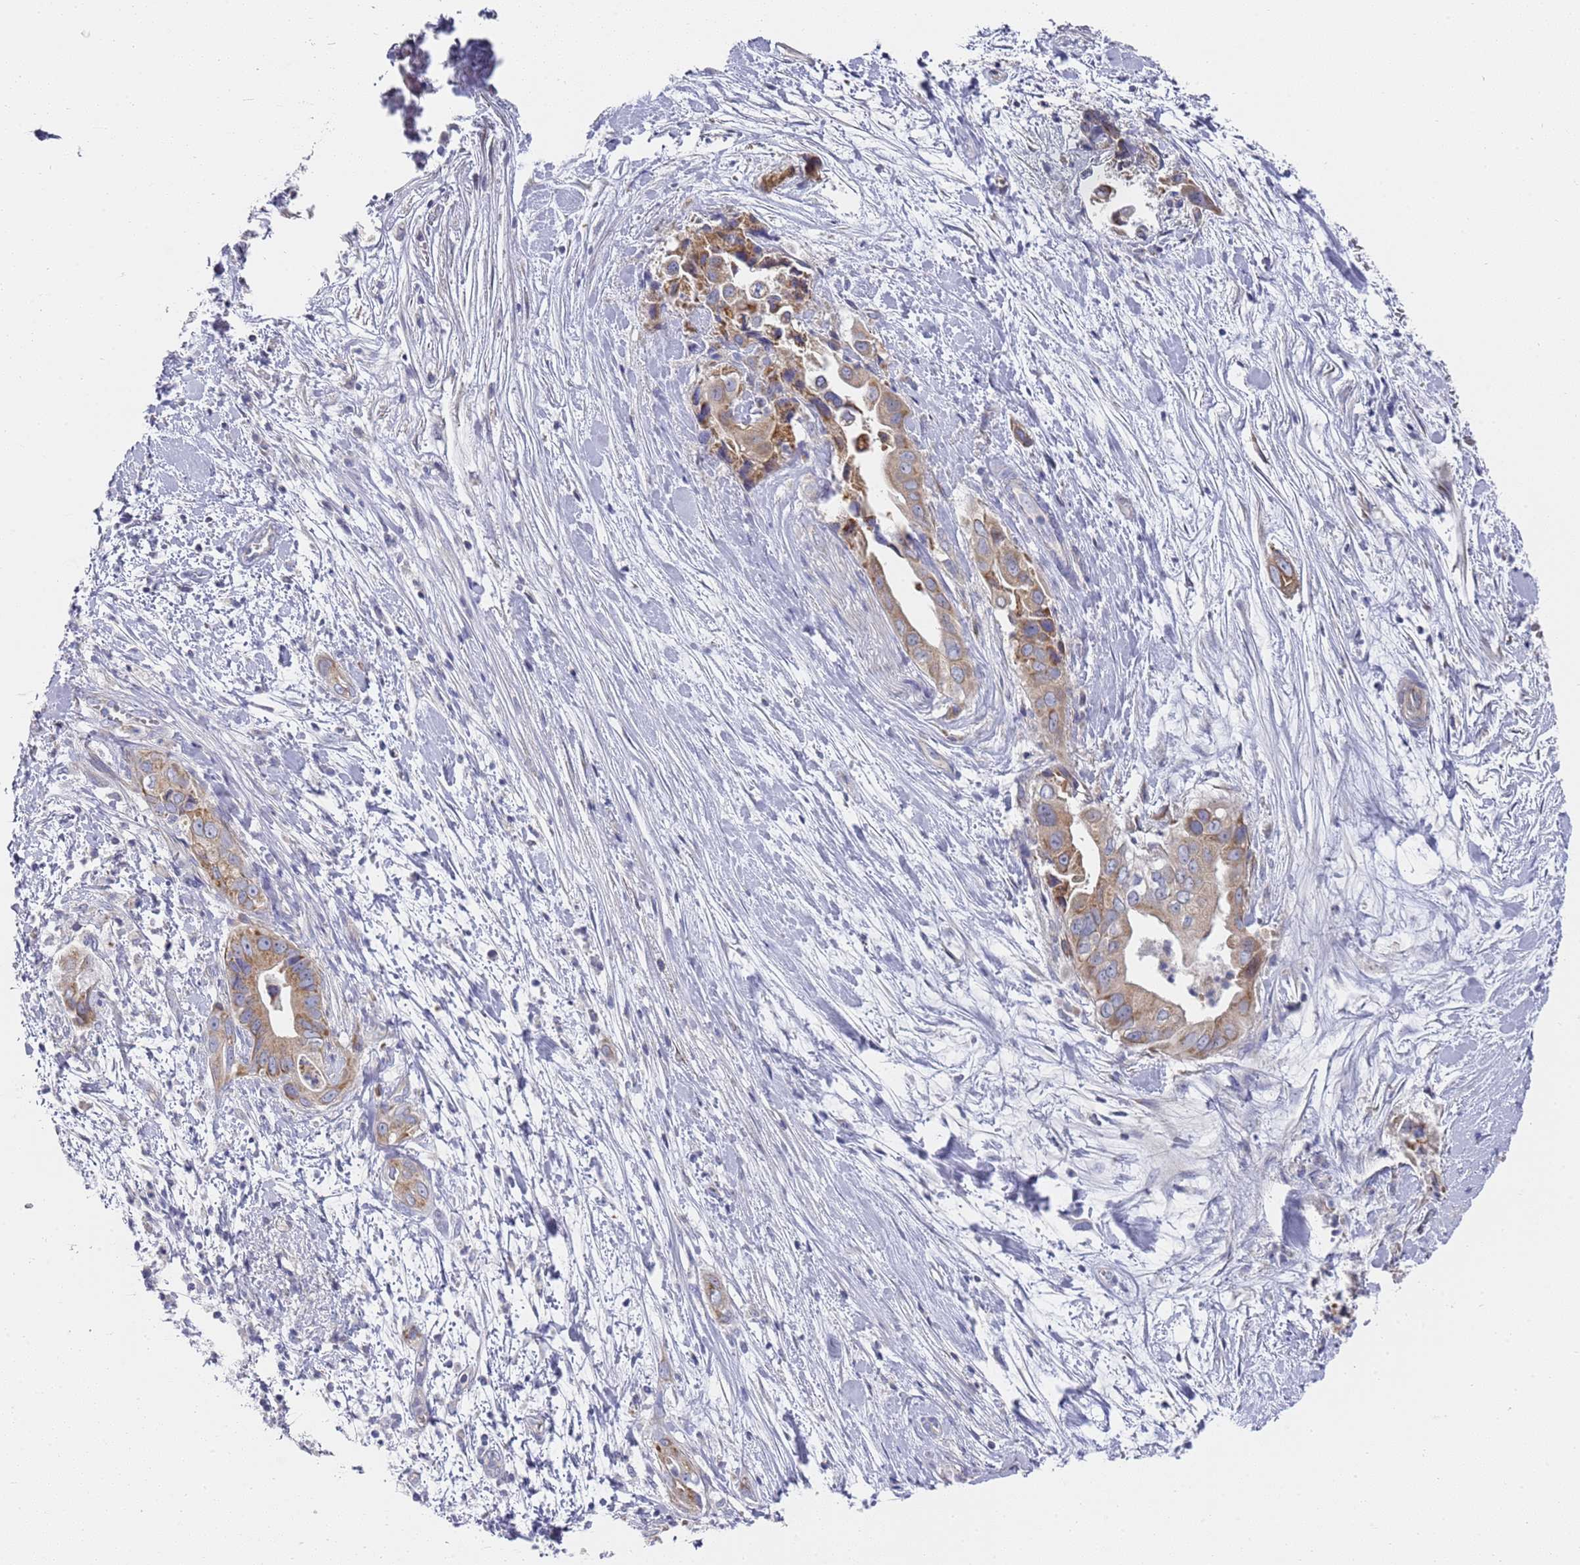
{"staining": {"intensity": "moderate", "quantity": ">75%", "location": "cytoplasmic/membranous"}, "tissue": "pancreatic cancer", "cell_type": "Tumor cells", "image_type": "cancer", "snomed": [{"axis": "morphology", "description": "Adenocarcinoma, NOS"}, {"axis": "topography", "description": "Pancreas"}], "caption": "Moderate cytoplasmic/membranous staining for a protein is identified in approximately >75% of tumor cells of pancreatic cancer using immunohistochemistry (IHC).", "gene": "SCAPER", "patient": {"sex": "female", "age": 78}}